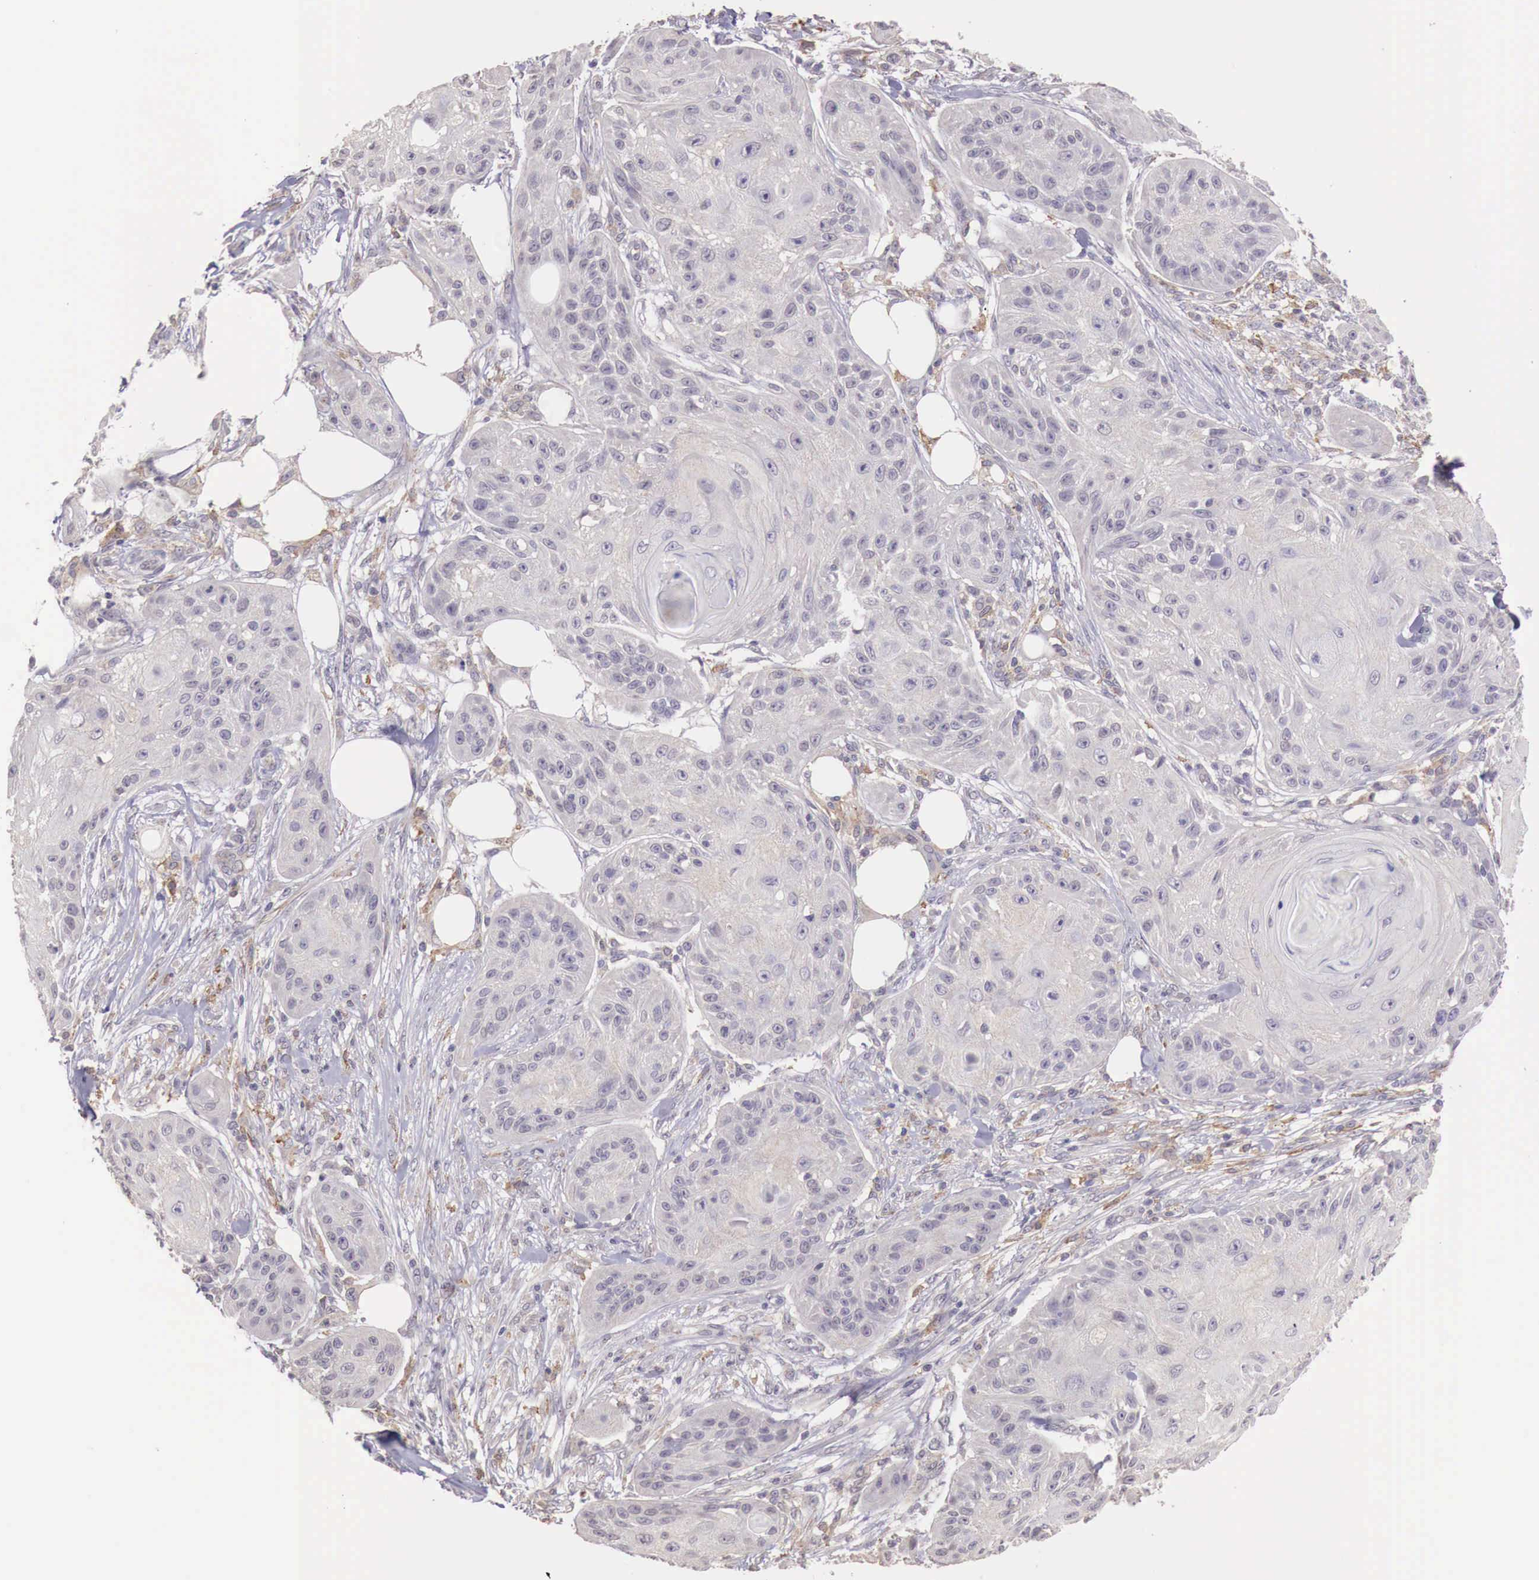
{"staining": {"intensity": "negative", "quantity": "none", "location": "none"}, "tissue": "skin cancer", "cell_type": "Tumor cells", "image_type": "cancer", "snomed": [{"axis": "morphology", "description": "Squamous cell carcinoma, NOS"}, {"axis": "topography", "description": "Skin"}], "caption": "Immunohistochemistry image of human squamous cell carcinoma (skin) stained for a protein (brown), which exhibits no staining in tumor cells.", "gene": "CHRDL1", "patient": {"sex": "female", "age": 88}}